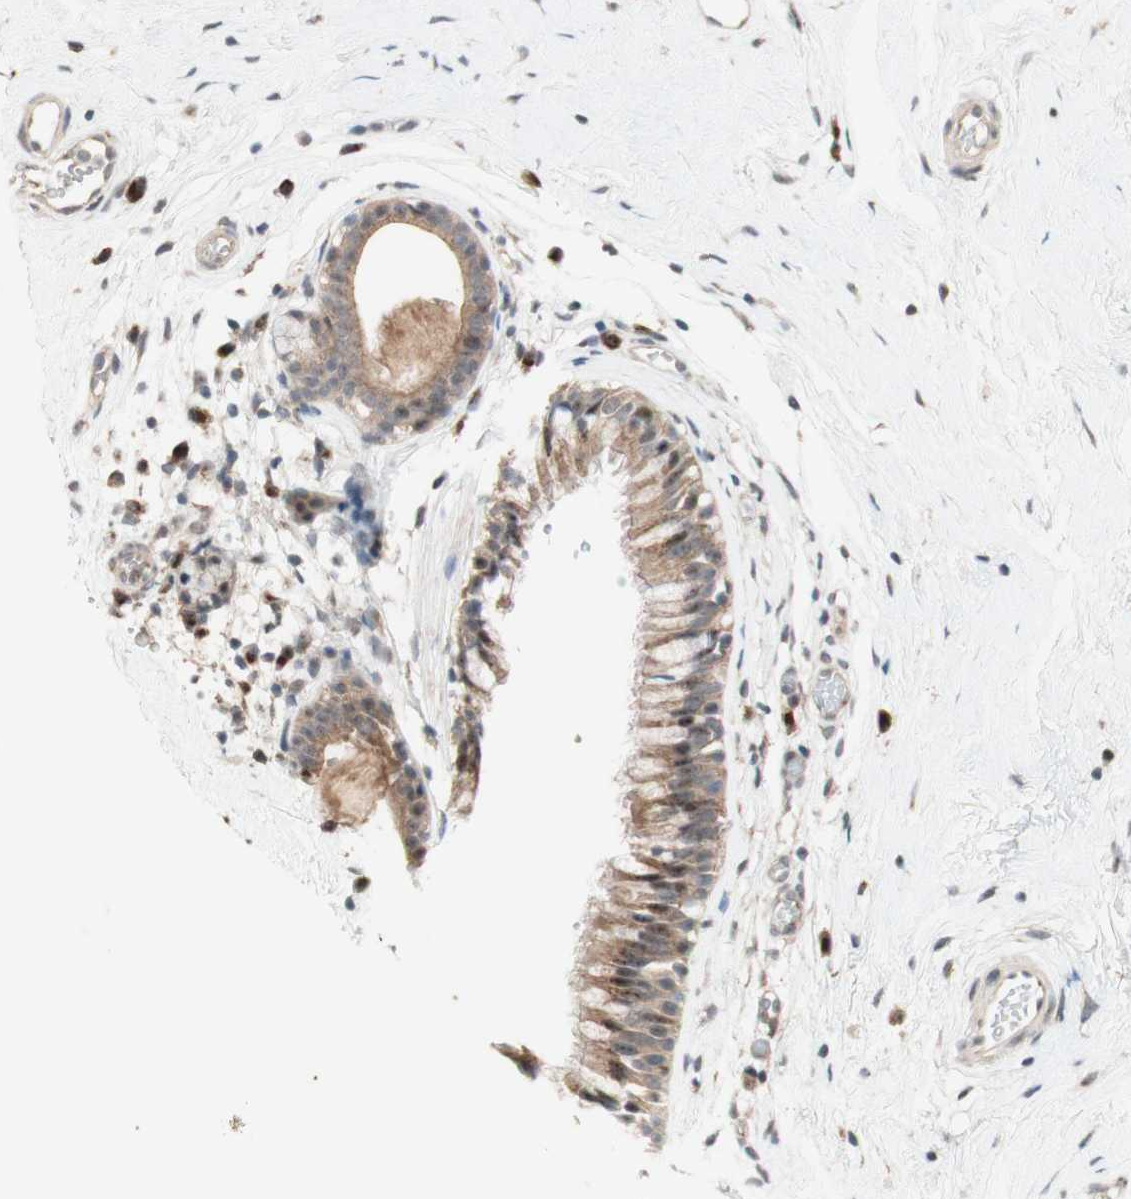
{"staining": {"intensity": "moderate", "quantity": ">75%", "location": "cytoplasmic/membranous"}, "tissue": "nasopharynx", "cell_type": "Respiratory epithelial cells", "image_type": "normal", "snomed": [{"axis": "morphology", "description": "Normal tissue, NOS"}, {"axis": "morphology", "description": "Inflammation, NOS"}, {"axis": "topography", "description": "Nasopharynx"}], "caption": "An immunohistochemistry (IHC) image of benign tissue is shown. Protein staining in brown highlights moderate cytoplasmic/membranous positivity in nasopharynx within respiratory epithelial cells. (Brightfield microscopy of DAB IHC at high magnification).", "gene": "CYLD", "patient": {"sex": "male", "age": 48}}